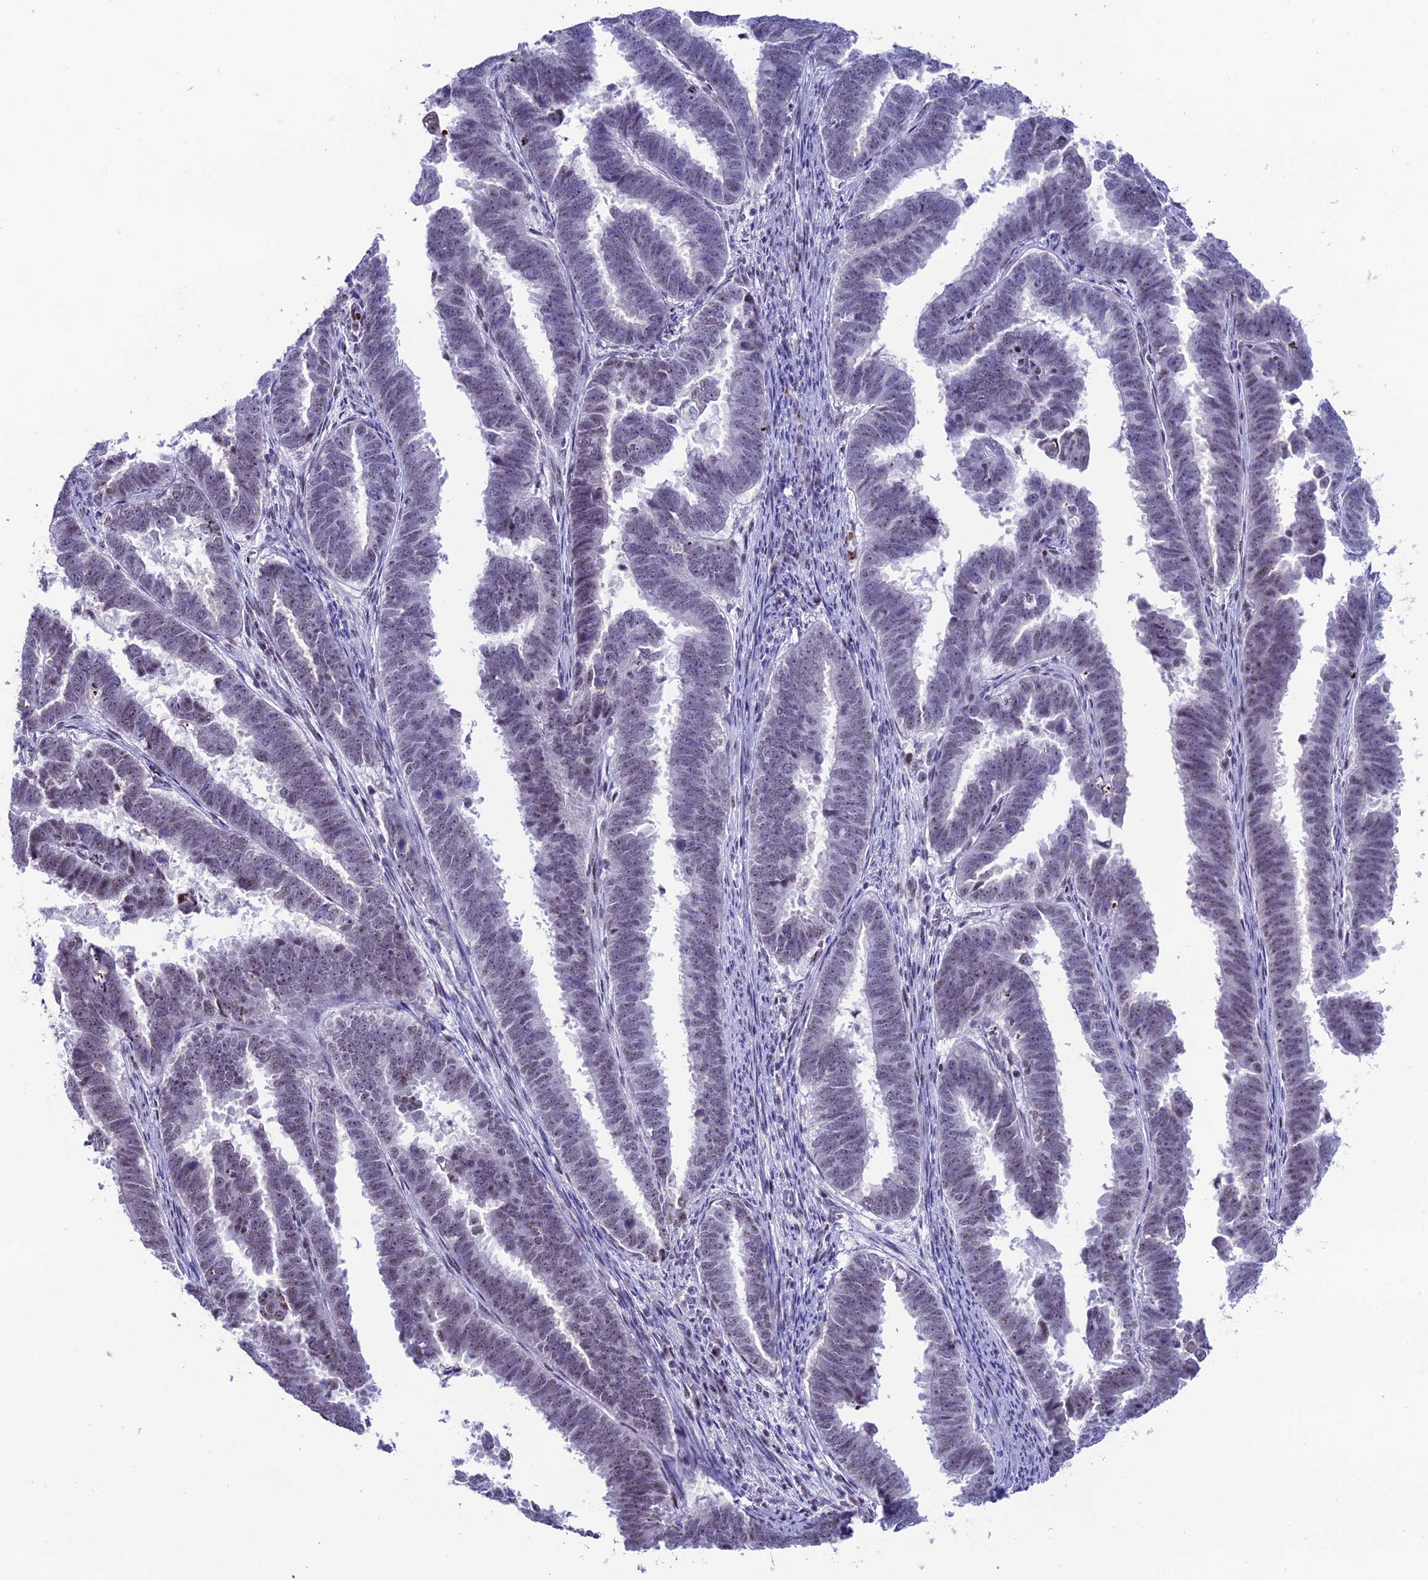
{"staining": {"intensity": "weak", "quantity": "<25%", "location": "nuclear"}, "tissue": "endometrial cancer", "cell_type": "Tumor cells", "image_type": "cancer", "snomed": [{"axis": "morphology", "description": "Adenocarcinoma, NOS"}, {"axis": "topography", "description": "Endometrium"}], "caption": "High power microscopy micrograph of an immunohistochemistry photomicrograph of endometrial cancer (adenocarcinoma), revealing no significant expression in tumor cells. (IHC, brightfield microscopy, high magnification).", "gene": "MFSD2B", "patient": {"sex": "female", "age": 75}}